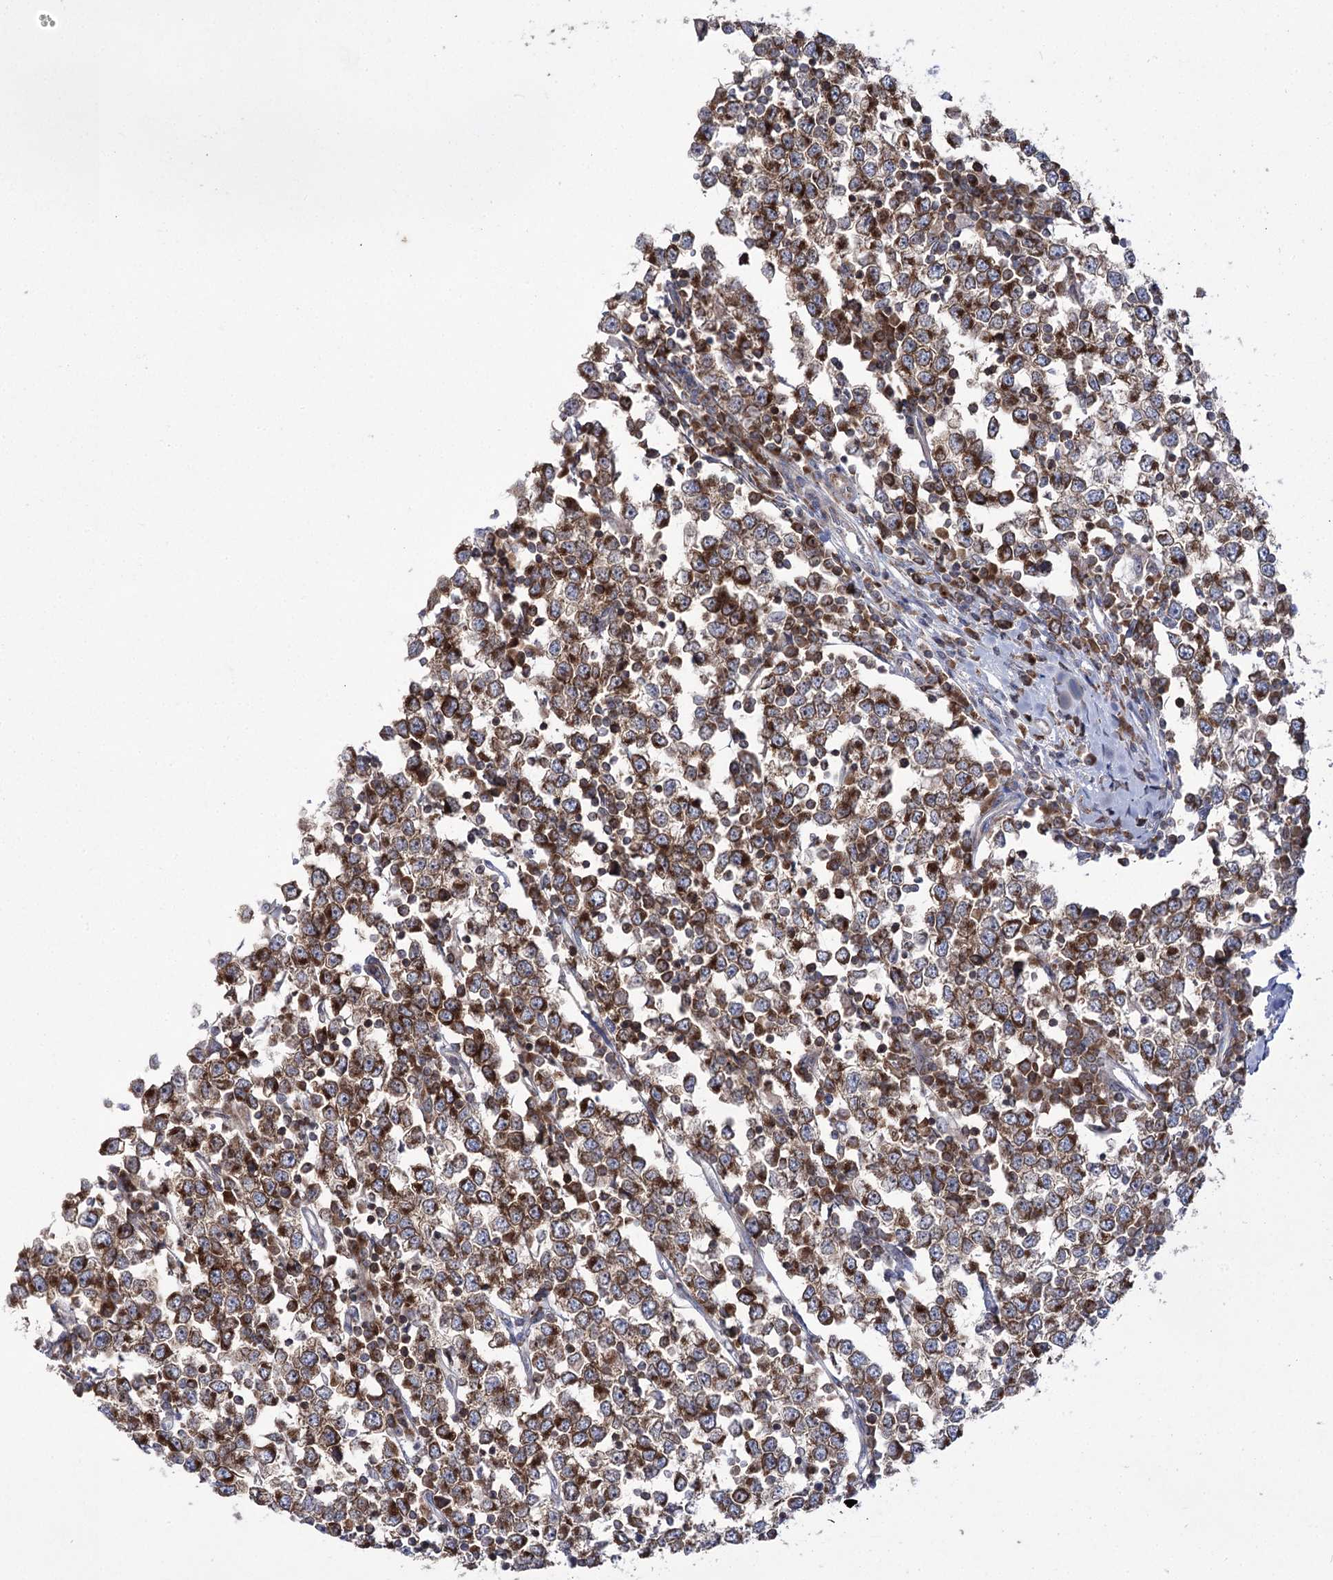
{"staining": {"intensity": "strong", "quantity": ">75%", "location": "cytoplasmic/membranous"}, "tissue": "testis cancer", "cell_type": "Tumor cells", "image_type": "cancer", "snomed": [{"axis": "morphology", "description": "Seminoma, NOS"}, {"axis": "topography", "description": "Testis"}], "caption": "An image of human testis cancer (seminoma) stained for a protein displays strong cytoplasmic/membranous brown staining in tumor cells. Using DAB (3,3'-diaminobenzidine) (brown) and hematoxylin (blue) stains, captured at high magnification using brightfield microscopy.", "gene": "ZNF622", "patient": {"sex": "male", "age": 65}}